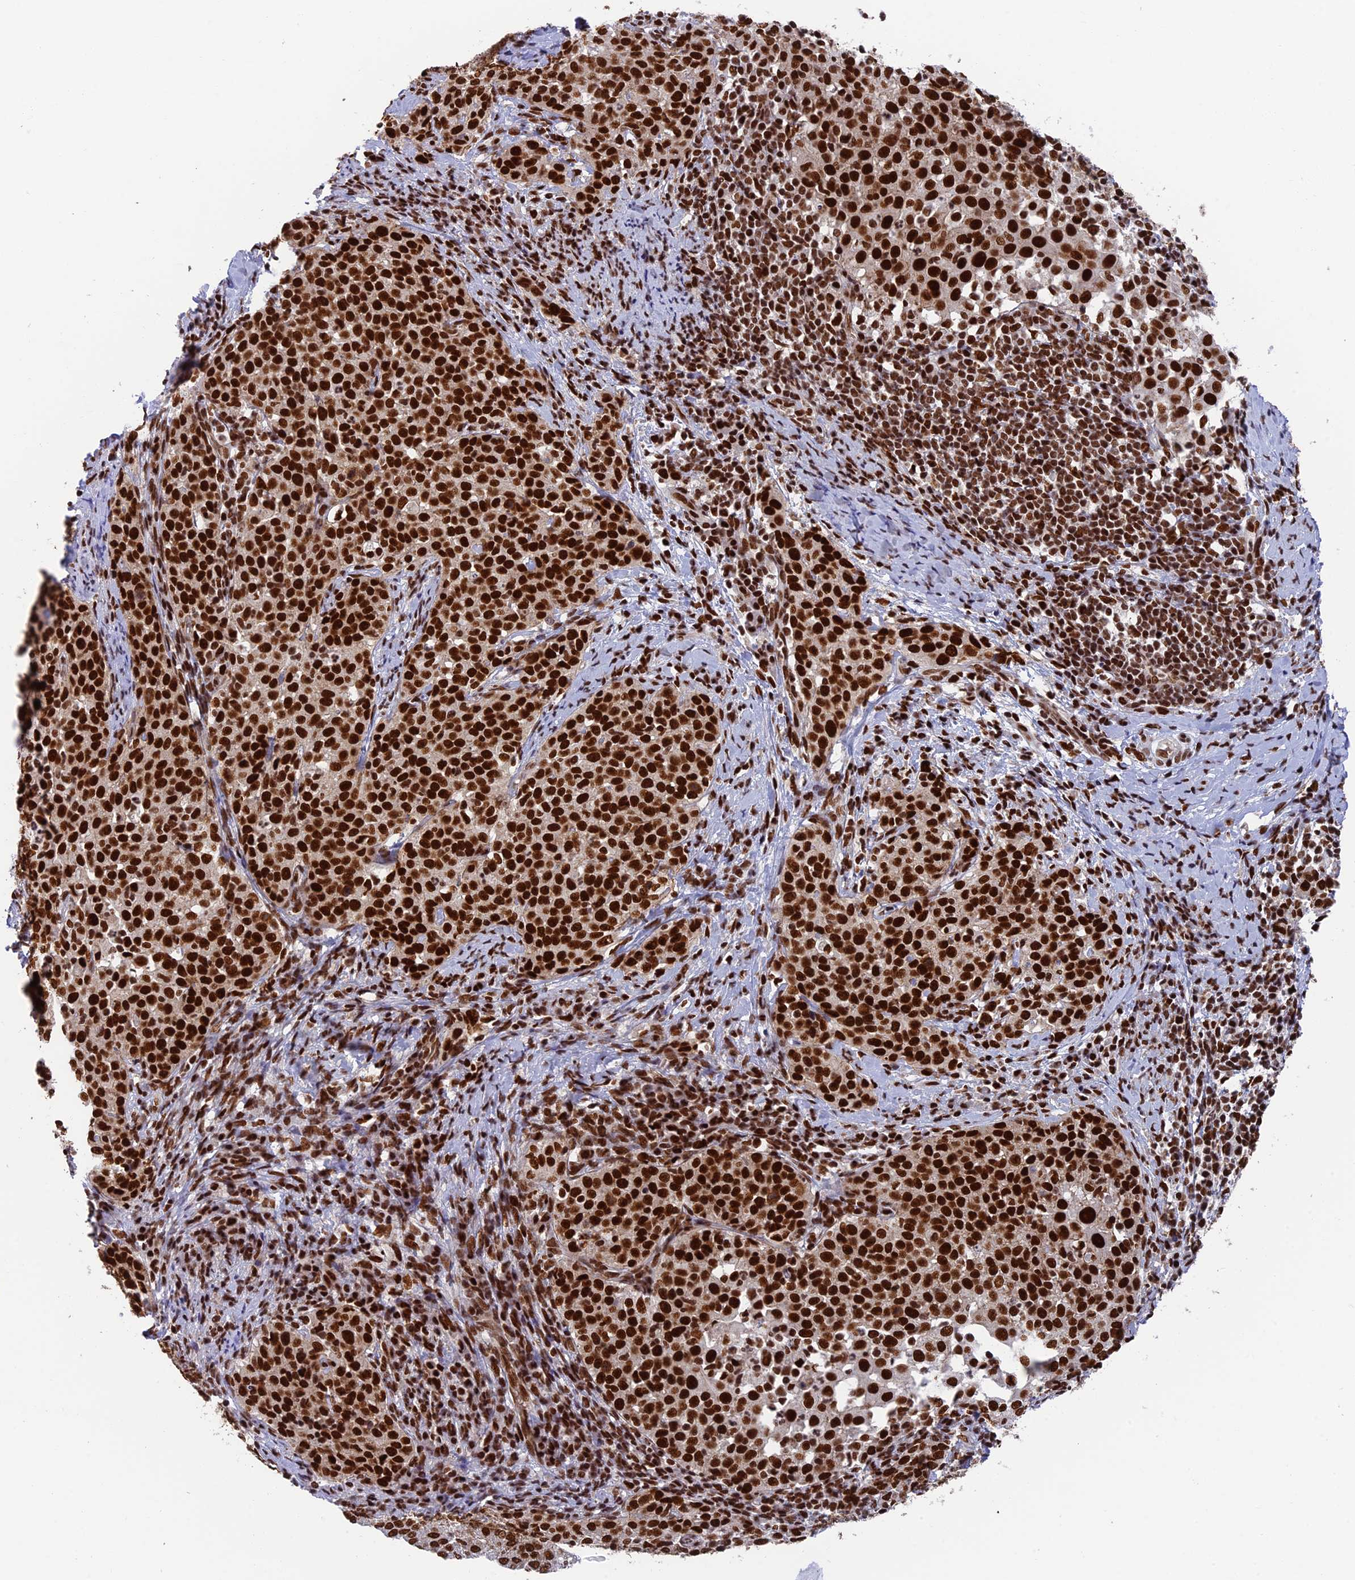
{"staining": {"intensity": "strong", "quantity": ">75%", "location": "nuclear"}, "tissue": "cervical cancer", "cell_type": "Tumor cells", "image_type": "cancer", "snomed": [{"axis": "morphology", "description": "Squamous cell carcinoma, NOS"}, {"axis": "topography", "description": "Cervix"}], "caption": "IHC photomicrograph of neoplastic tissue: human squamous cell carcinoma (cervical) stained using IHC reveals high levels of strong protein expression localized specifically in the nuclear of tumor cells, appearing as a nuclear brown color.", "gene": "EEF1AKMT3", "patient": {"sex": "female", "age": 57}}